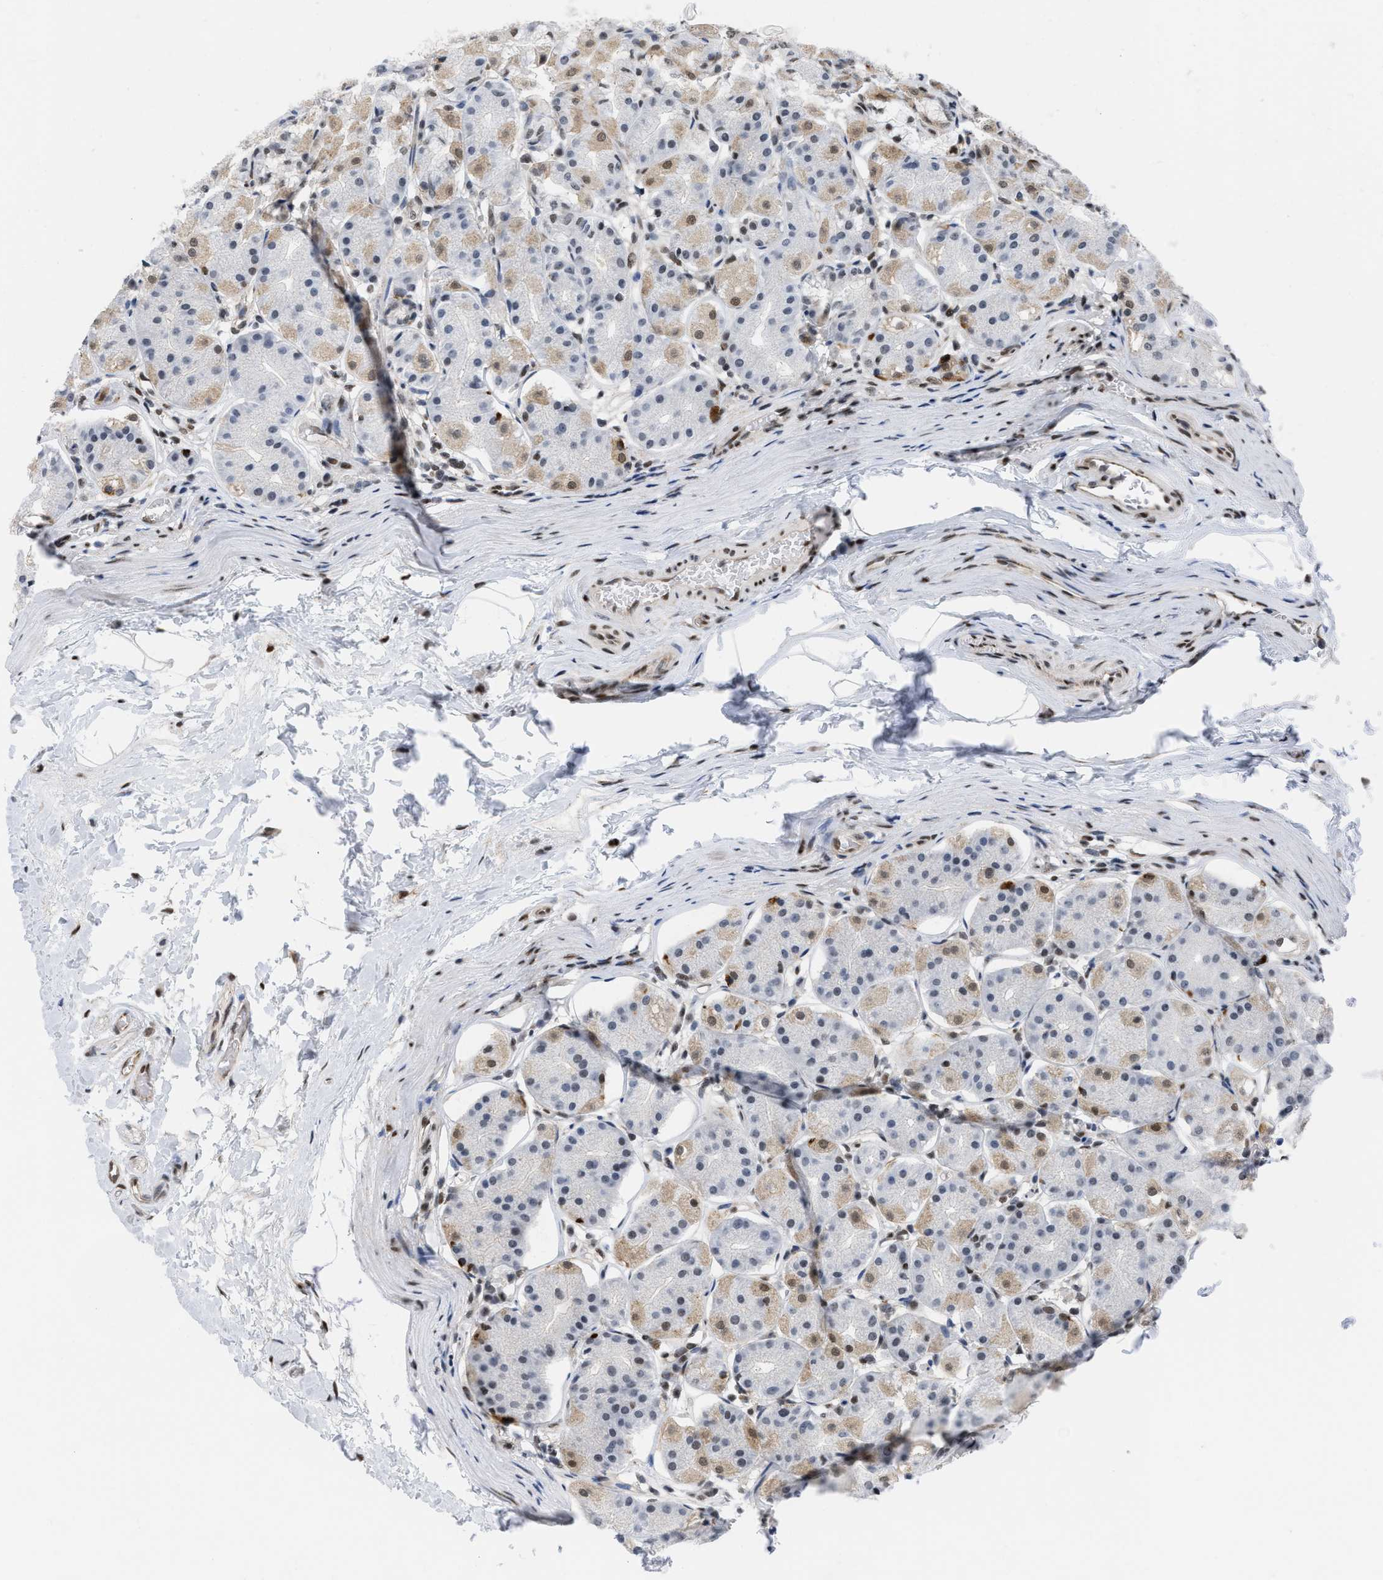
{"staining": {"intensity": "strong", "quantity": "25%-75%", "location": "nuclear"}, "tissue": "stomach", "cell_type": "Glandular cells", "image_type": "normal", "snomed": [{"axis": "morphology", "description": "Normal tissue, NOS"}, {"axis": "topography", "description": "Stomach"}, {"axis": "topography", "description": "Stomach, lower"}], "caption": "Brown immunohistochemical staining in benign human stomach exhibits strong nuclear staining in about 25%-75% of glandular cells.", "gene": "MIER1", "patient": {"sex": "female", "age": 56}}